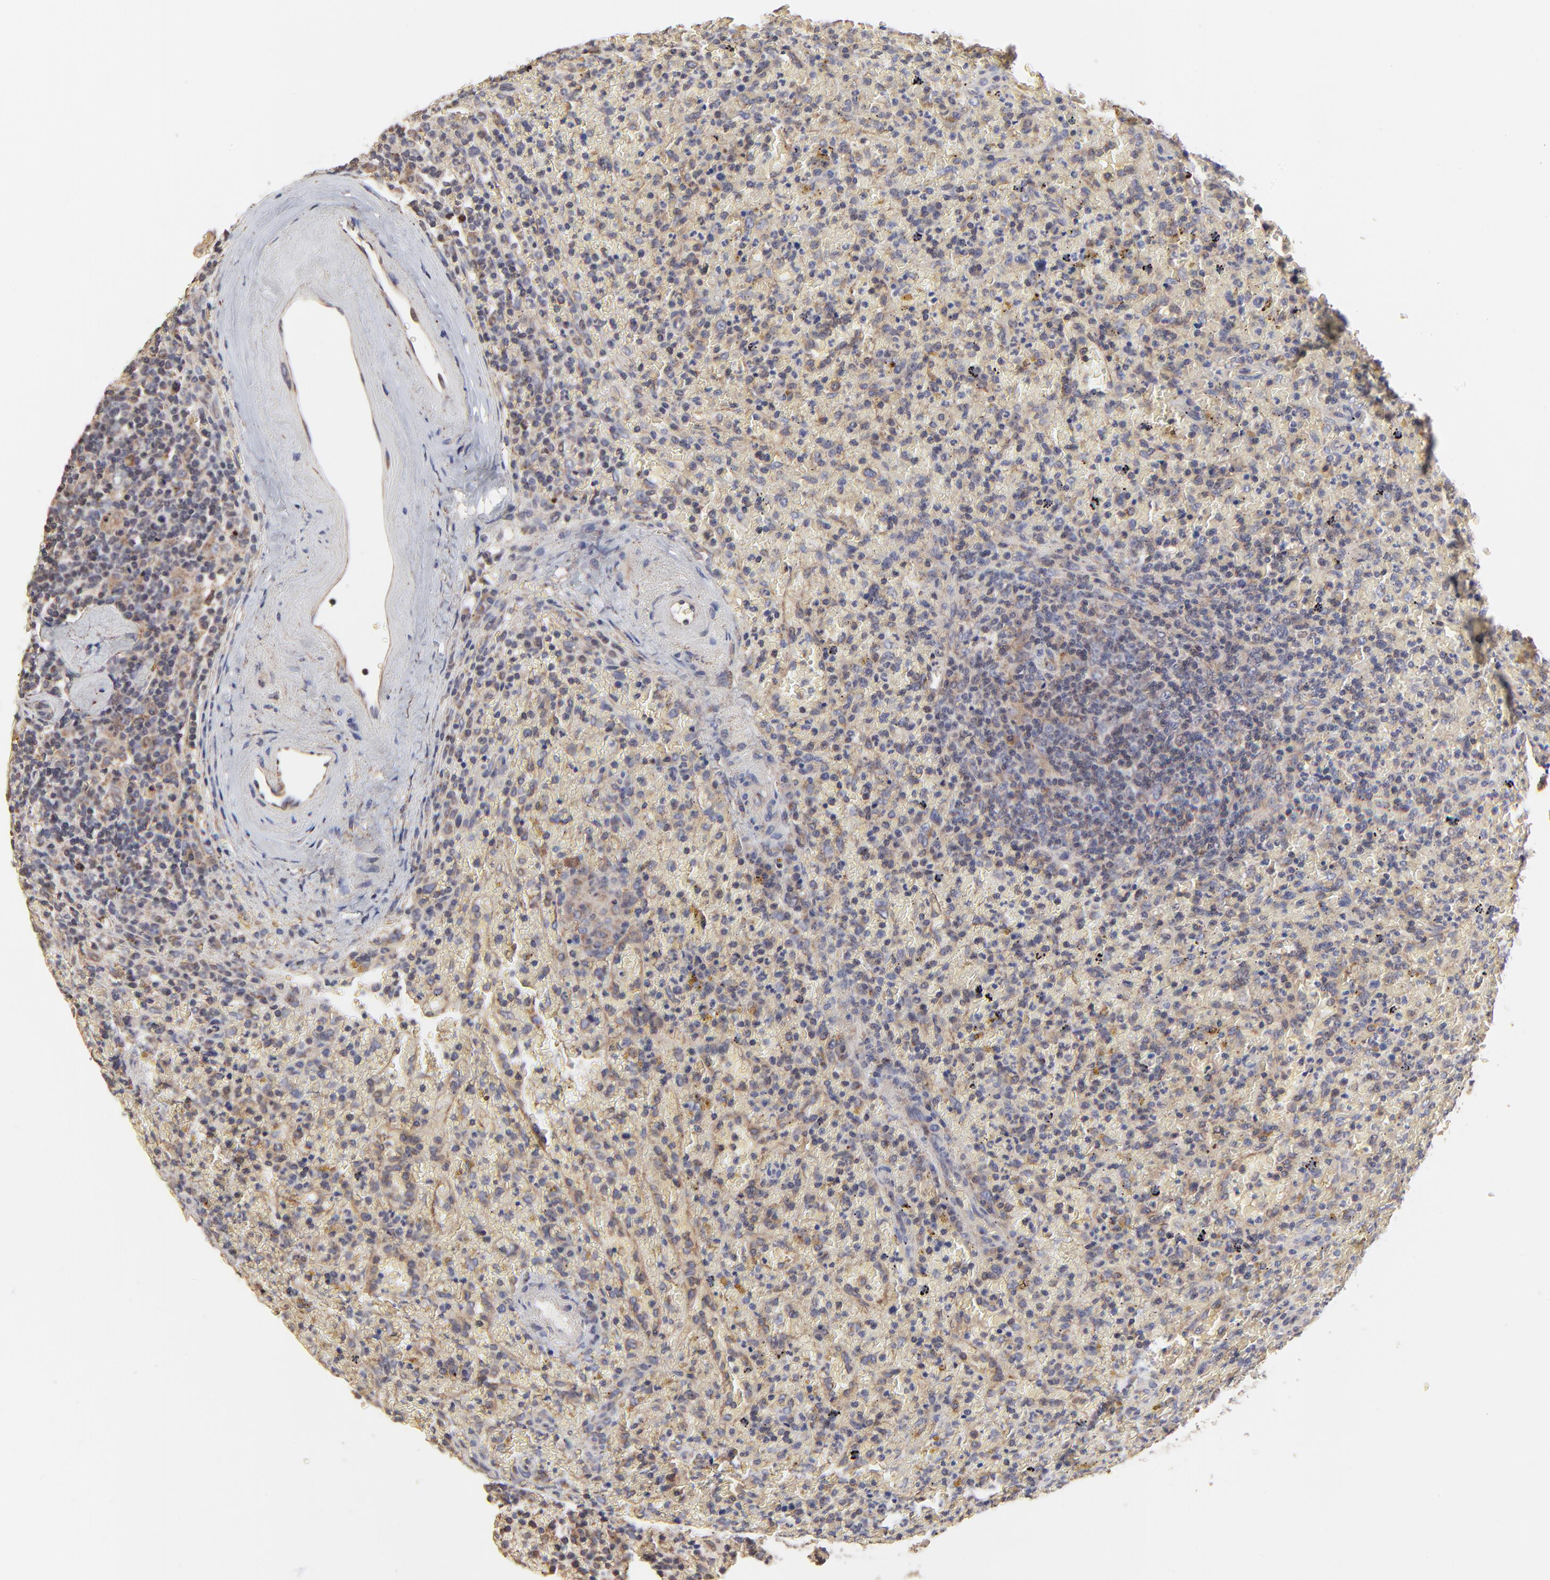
{"staining": {"intensity": "moderate", "quantity": "25%-75%", "location": "cytoplasmic/membranous"}, "tissue": "lymphoma", "cell_type": "Tumor cells", "image_type": "cancer", "snomed": [{"axis": "morphology", "description": "Malignant lymphoma, non-Hodgkin's type, High grade"}, {"axis": "topography", "description": "Spleen"}, {"axis": "topography", "description": "Lymph node"}], "caption": "Lymphoma was stained to show a protein in brown. There is medium levels of moderate cytoplasmic/membranous expression in about 25%-75% of tumor cells.", "gene": "ELP2", "patient": {"sex": "female", "age": 70}}